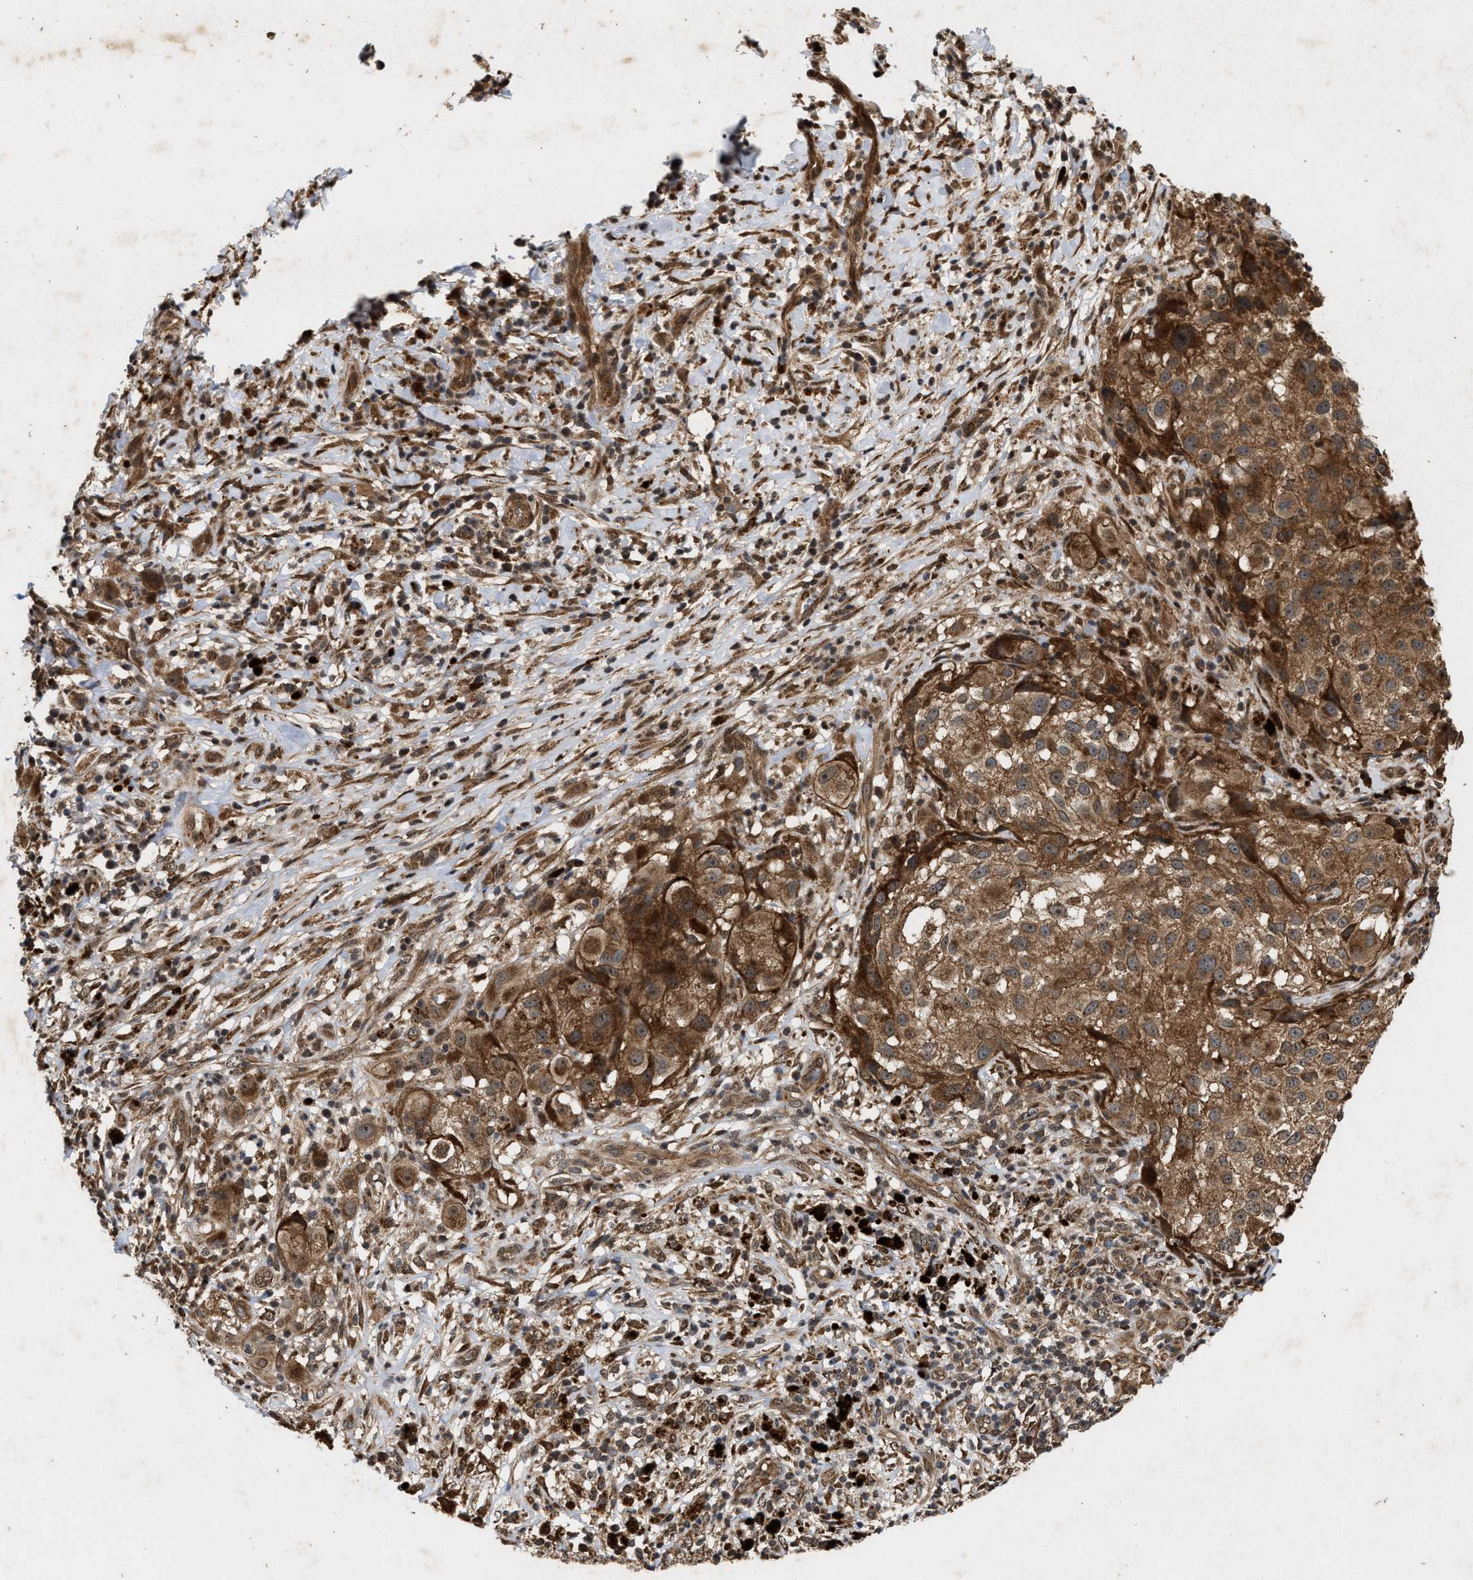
{"staining": {"intensity": "moderate", "quantity": ">75%", "location": "cytoplasmic/membranous"}, "tissue": "melanoma", "cell_type": "Tumor cells", "image_type": "cancer", "snomed": [{"axis": "morphology", "description": "Necrosis, NOS"}, {"axis": "morphology", "description": "Malignant melanoma, NOS"}, {"axis": "topography", "description": "Skin"}], "caption": "Protein staining of malignant melanoma tissue displays moderate cytoplasmic/membranous expression in approximately >75% of tumor cells. (IHC, brightfield microscopy, high magnification).", "gene": "CFLAR", "patient": {"sex": "female", "age": 87}}